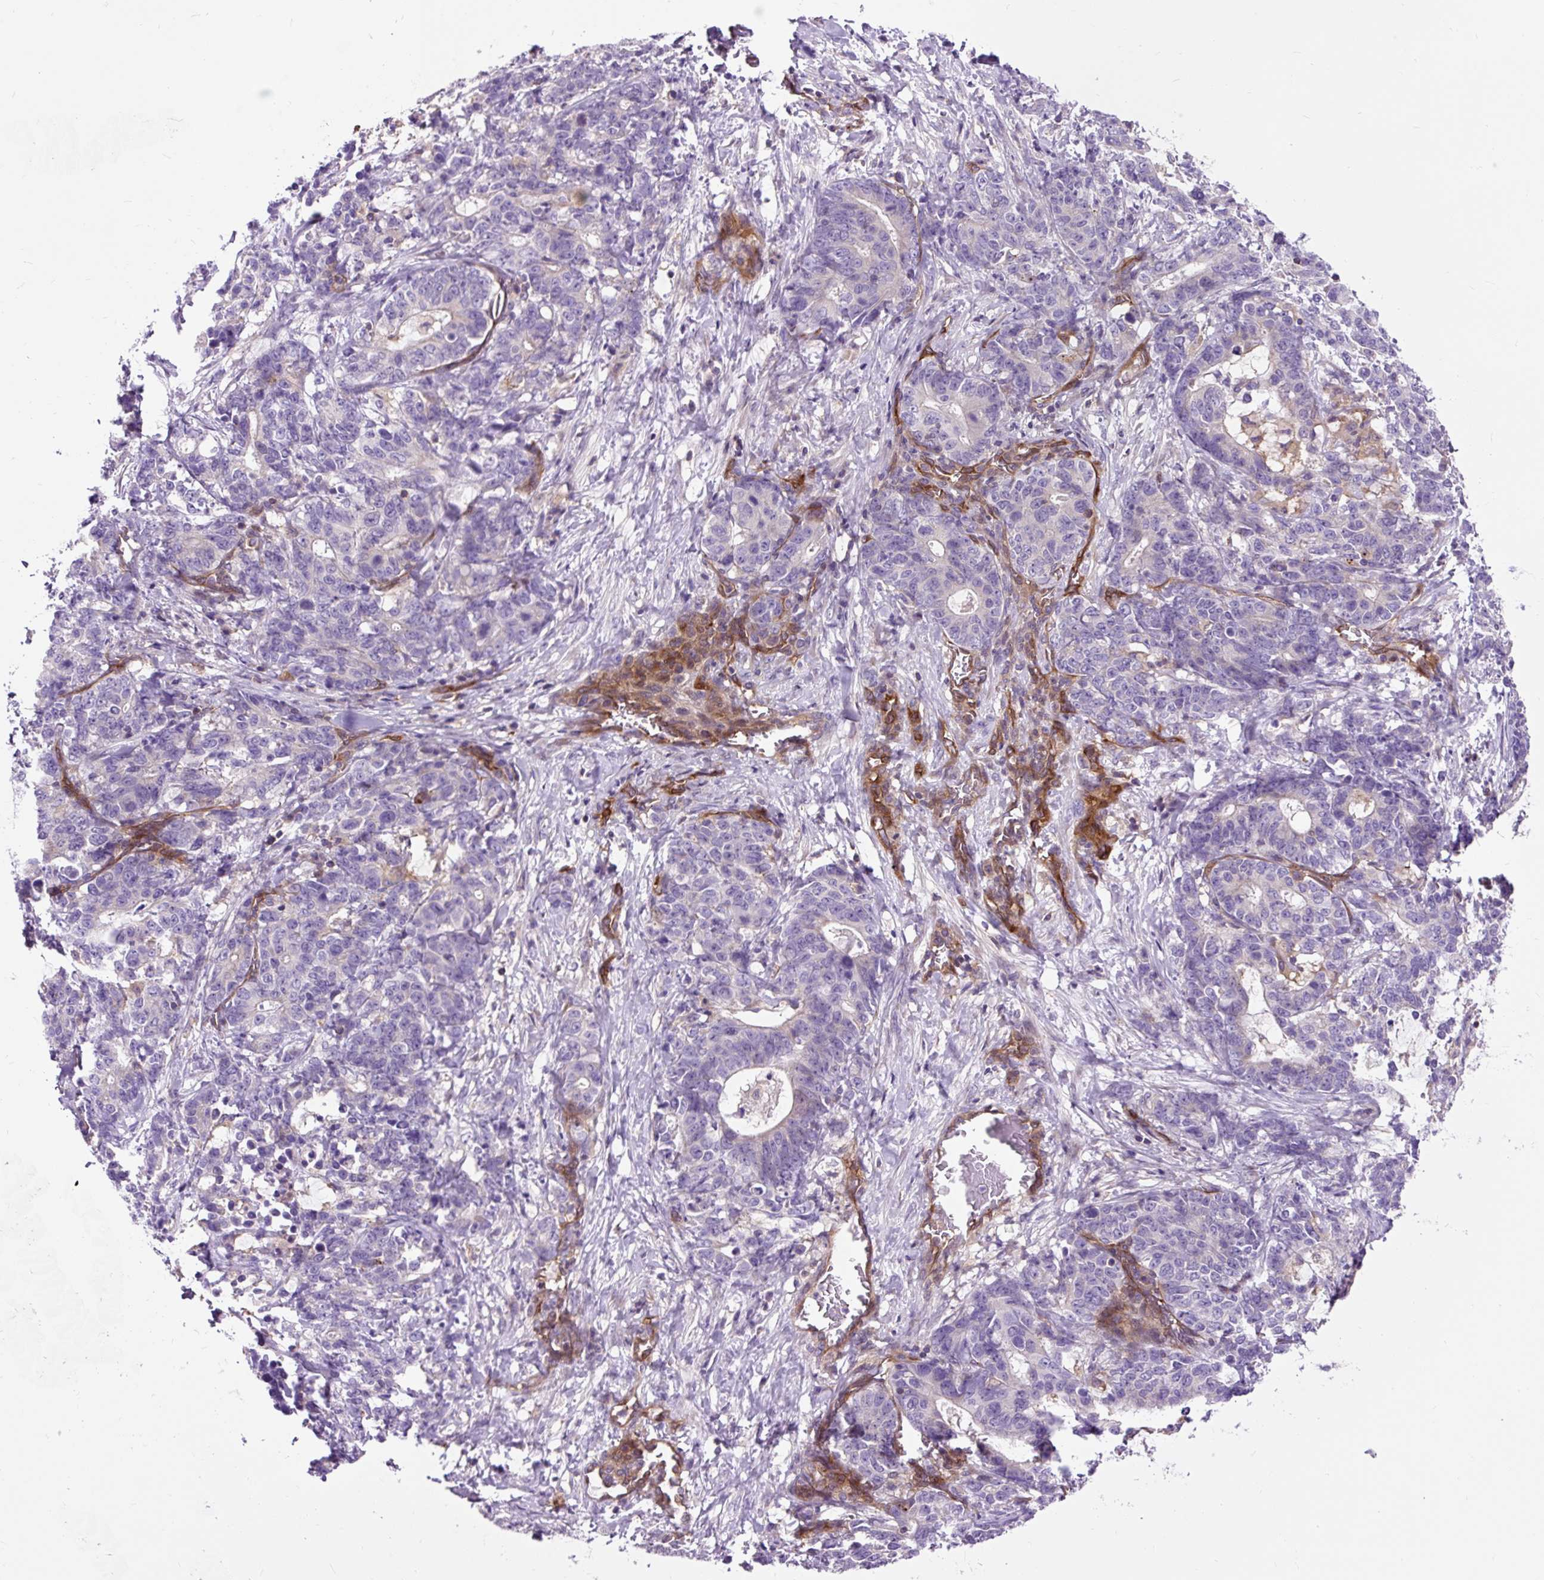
{"staining": {"intensity": "negative", "quantity": "none", "location": "none"}, "tissue": "stomach cancer", "cell_type": "Tumor cells", "image_type": "cancer", "snomed": [{"axis": "morphology", "description": "Normal tissue, NOS"}, {"axis": "morphology", "description": "Adenocarcinoma, NOS"}, {"axis": "topography", "description": "Stomach"}], "caption": "Immunohistochemistry of human stomach adenocarcinoma demonstrates no positivity in tumor cells. Brightfield microscopy of IHC stained with DAB (brown) and hematoxylin (blue), captured at high magnification.", "gene": "PCDHGB3", "patient": {"sex": "female", "age": 64}}